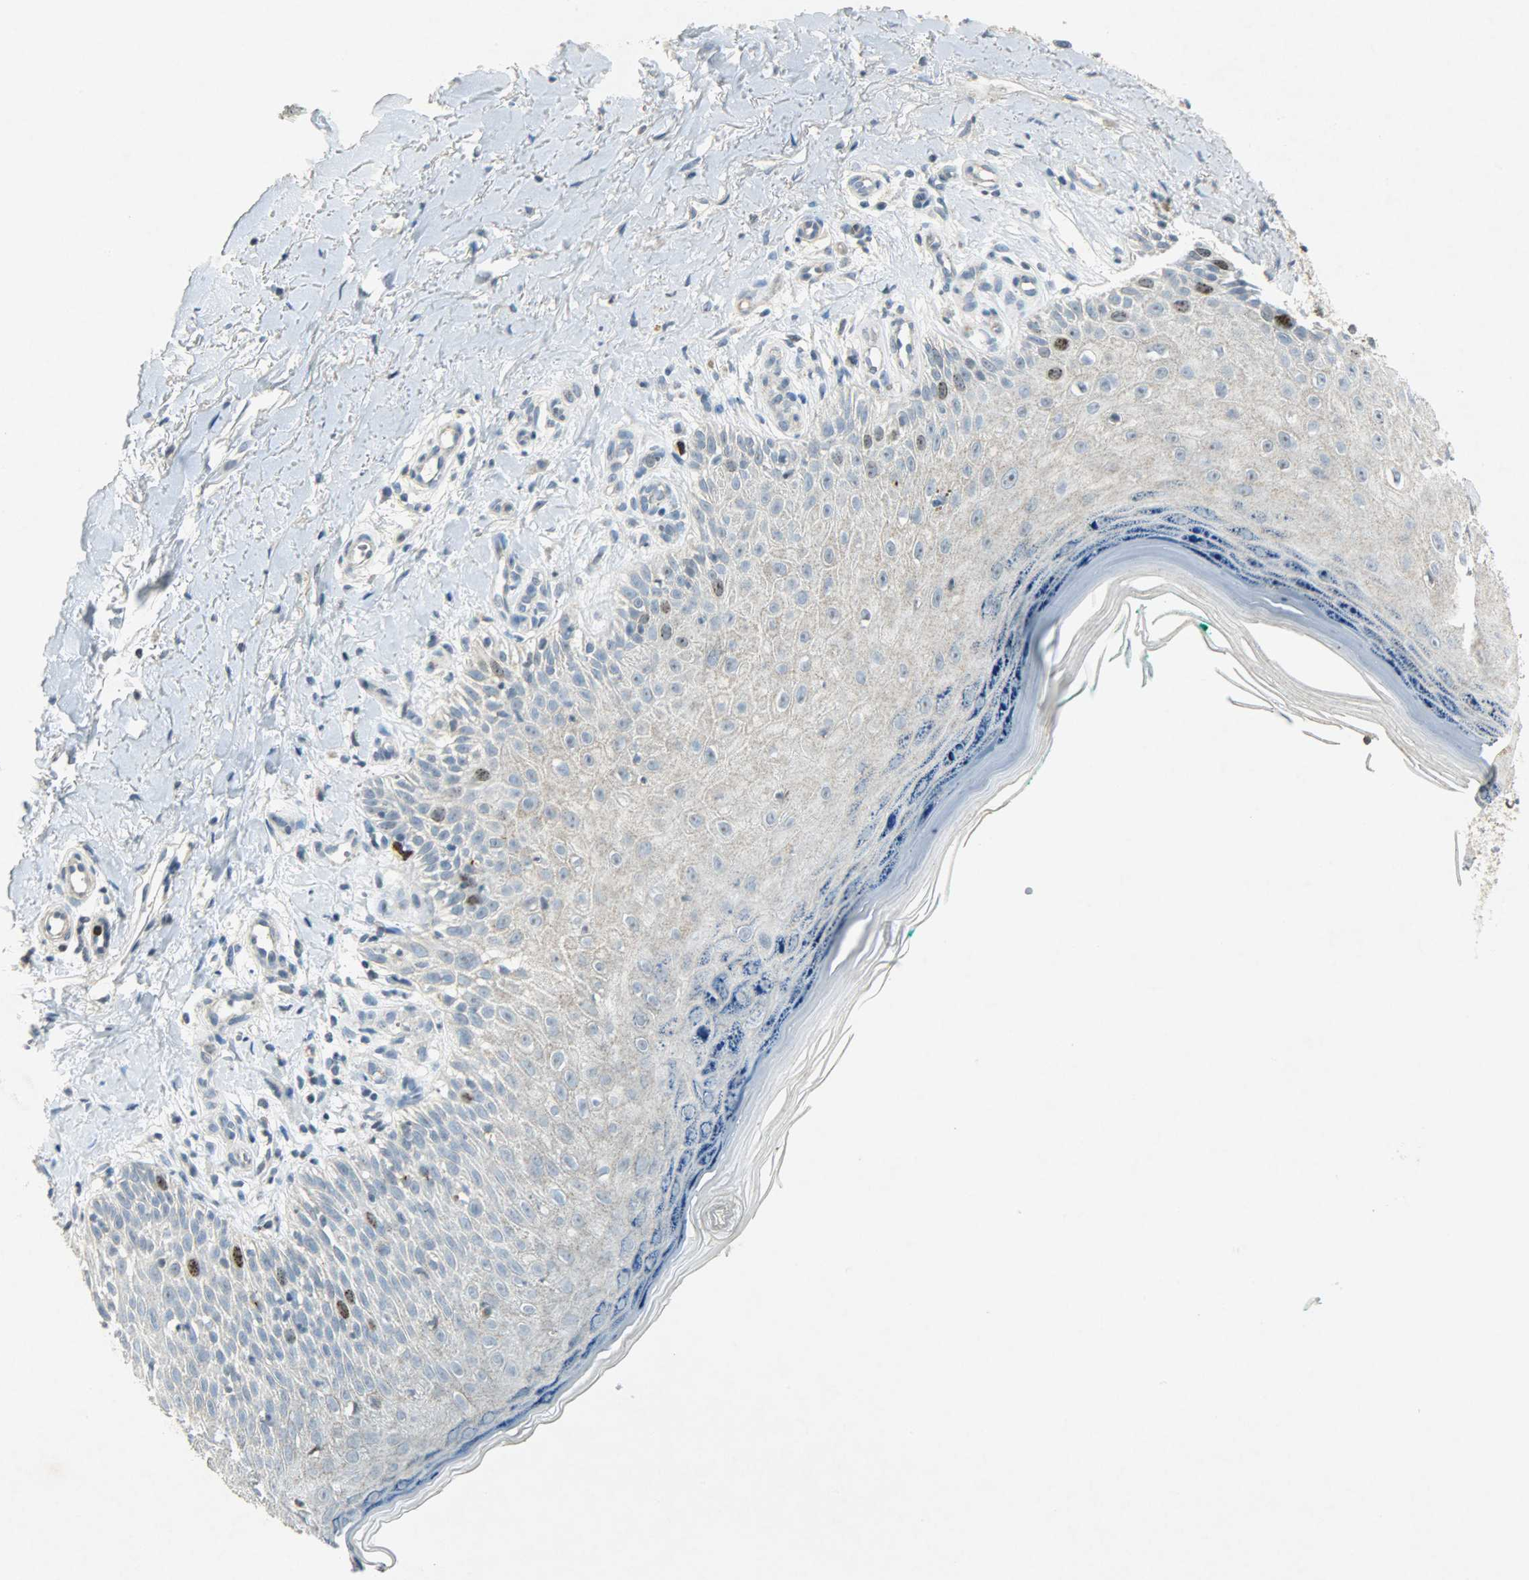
{"staining": {"intensity": "moderate", "quantity": "<25%", "location": "nuclear"}, "tissue": "skin cancer", "cell_type": "Tumor cells", "image_type": "cancer", "snomed": [{"axis": "morphology", "description": "Squamous cell carcinoma, NOS"}, {"axis": "topography", "description": "Skin"}], "caption": "IHC (DAB (3,3'-diaminobenzidine)) staining of squamous cell carcinoma (skin) shows moderate nuclear protein positivity in about <25% of tumor cells.", "gene": "AURKB", "patient": {"sex": "female", "age": 42}}